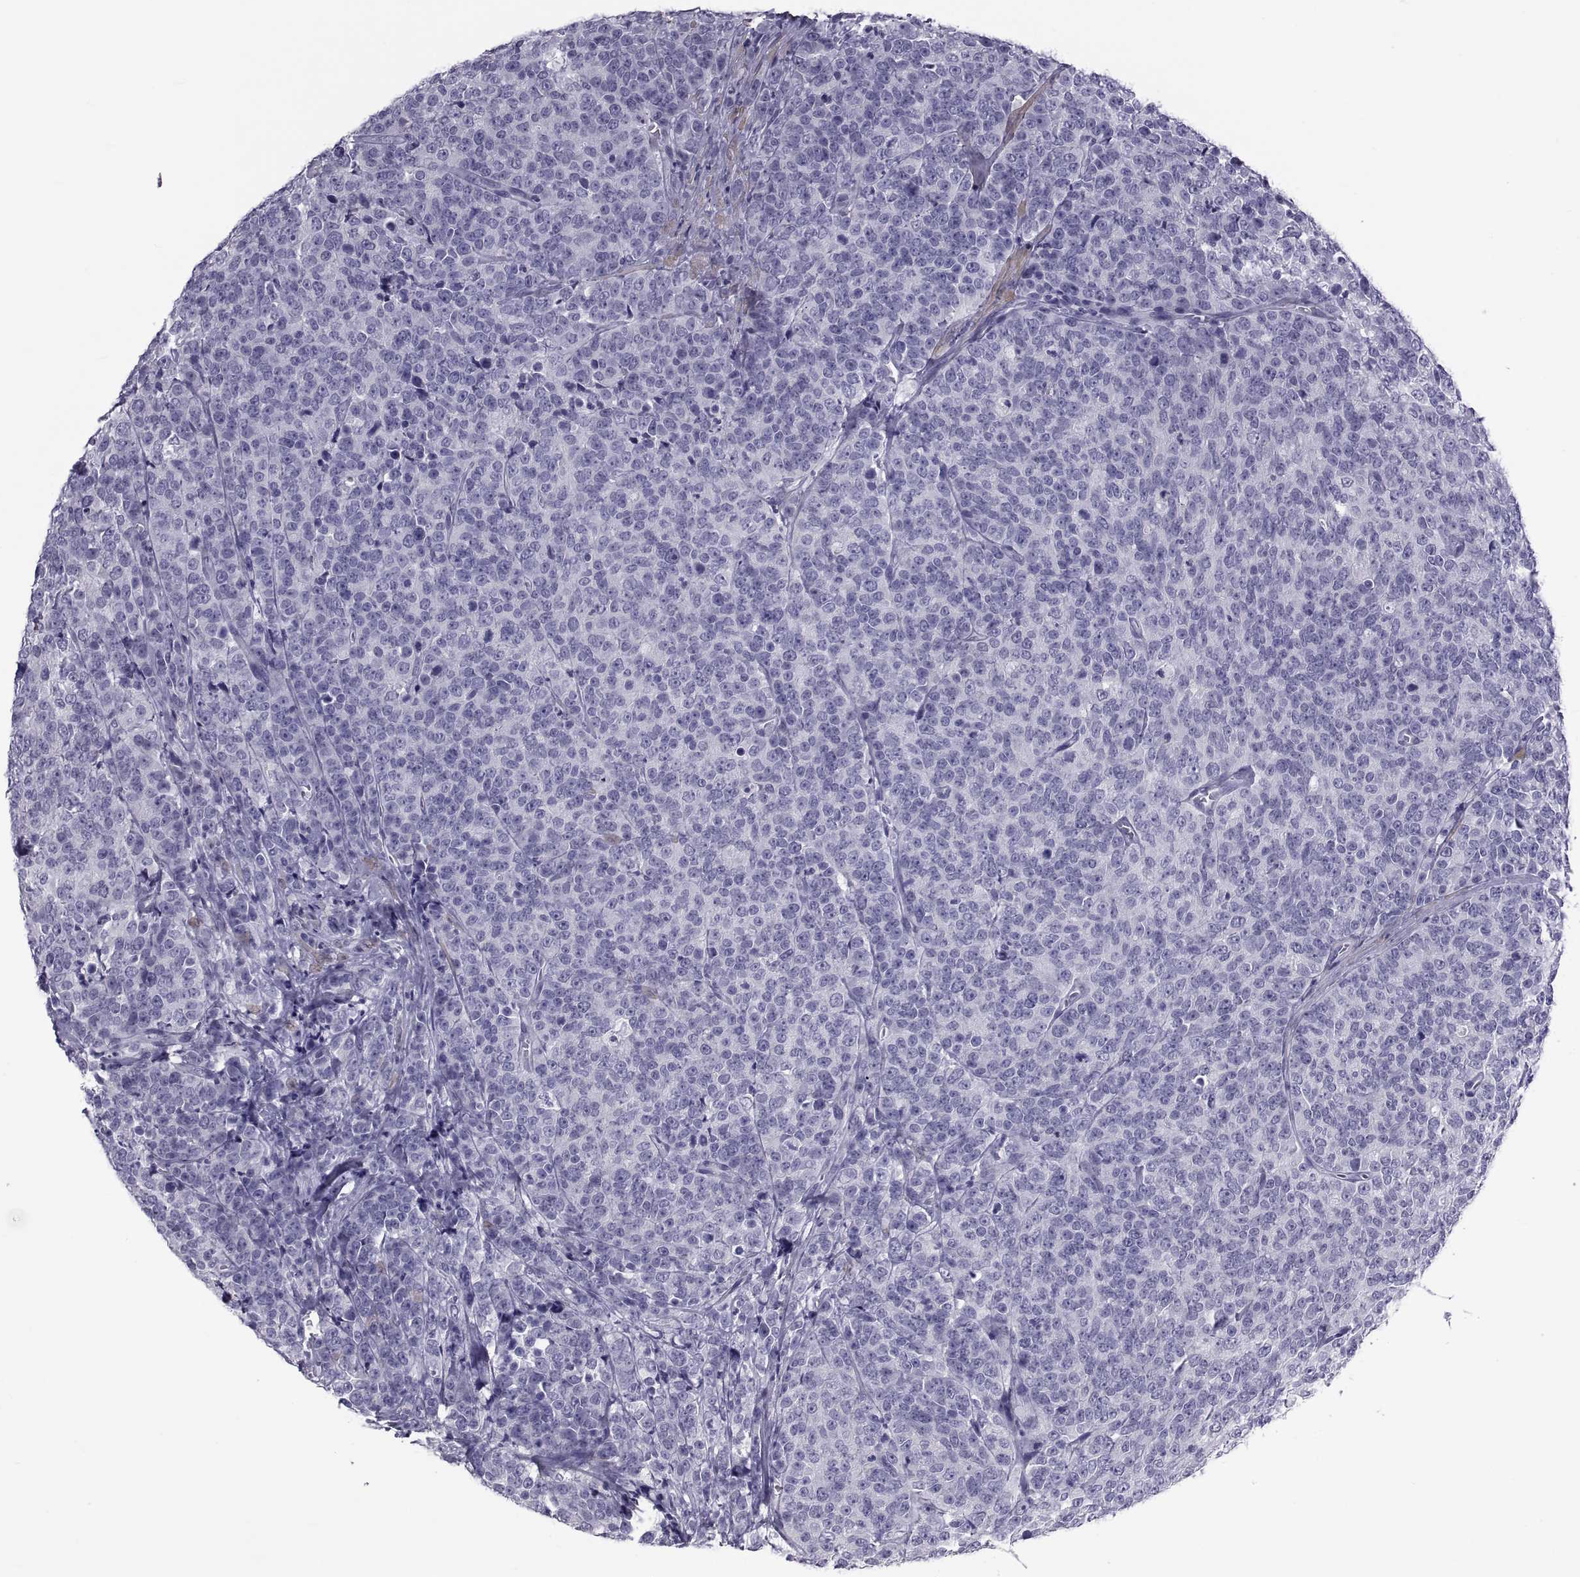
{"staining": {"intensity": "negative", "quantity": "none", "location": "none"}, "tissue": "prostate cancer", "cell_type": "Tumor cells", "image_type": "cancer", "snomed": [{"axis": "morphology", "description": "Adenocarcinoma, NOS"}, {"axis": "topography", "description": "Prostate"}], "caption": "This is a histopathology image of immunohistochemistry (IHC) staining of prostate cancer, which shows no staining in tumor cells.", "gene": "MAGEB1", "patient": {"sex": "male", "age": 67}}